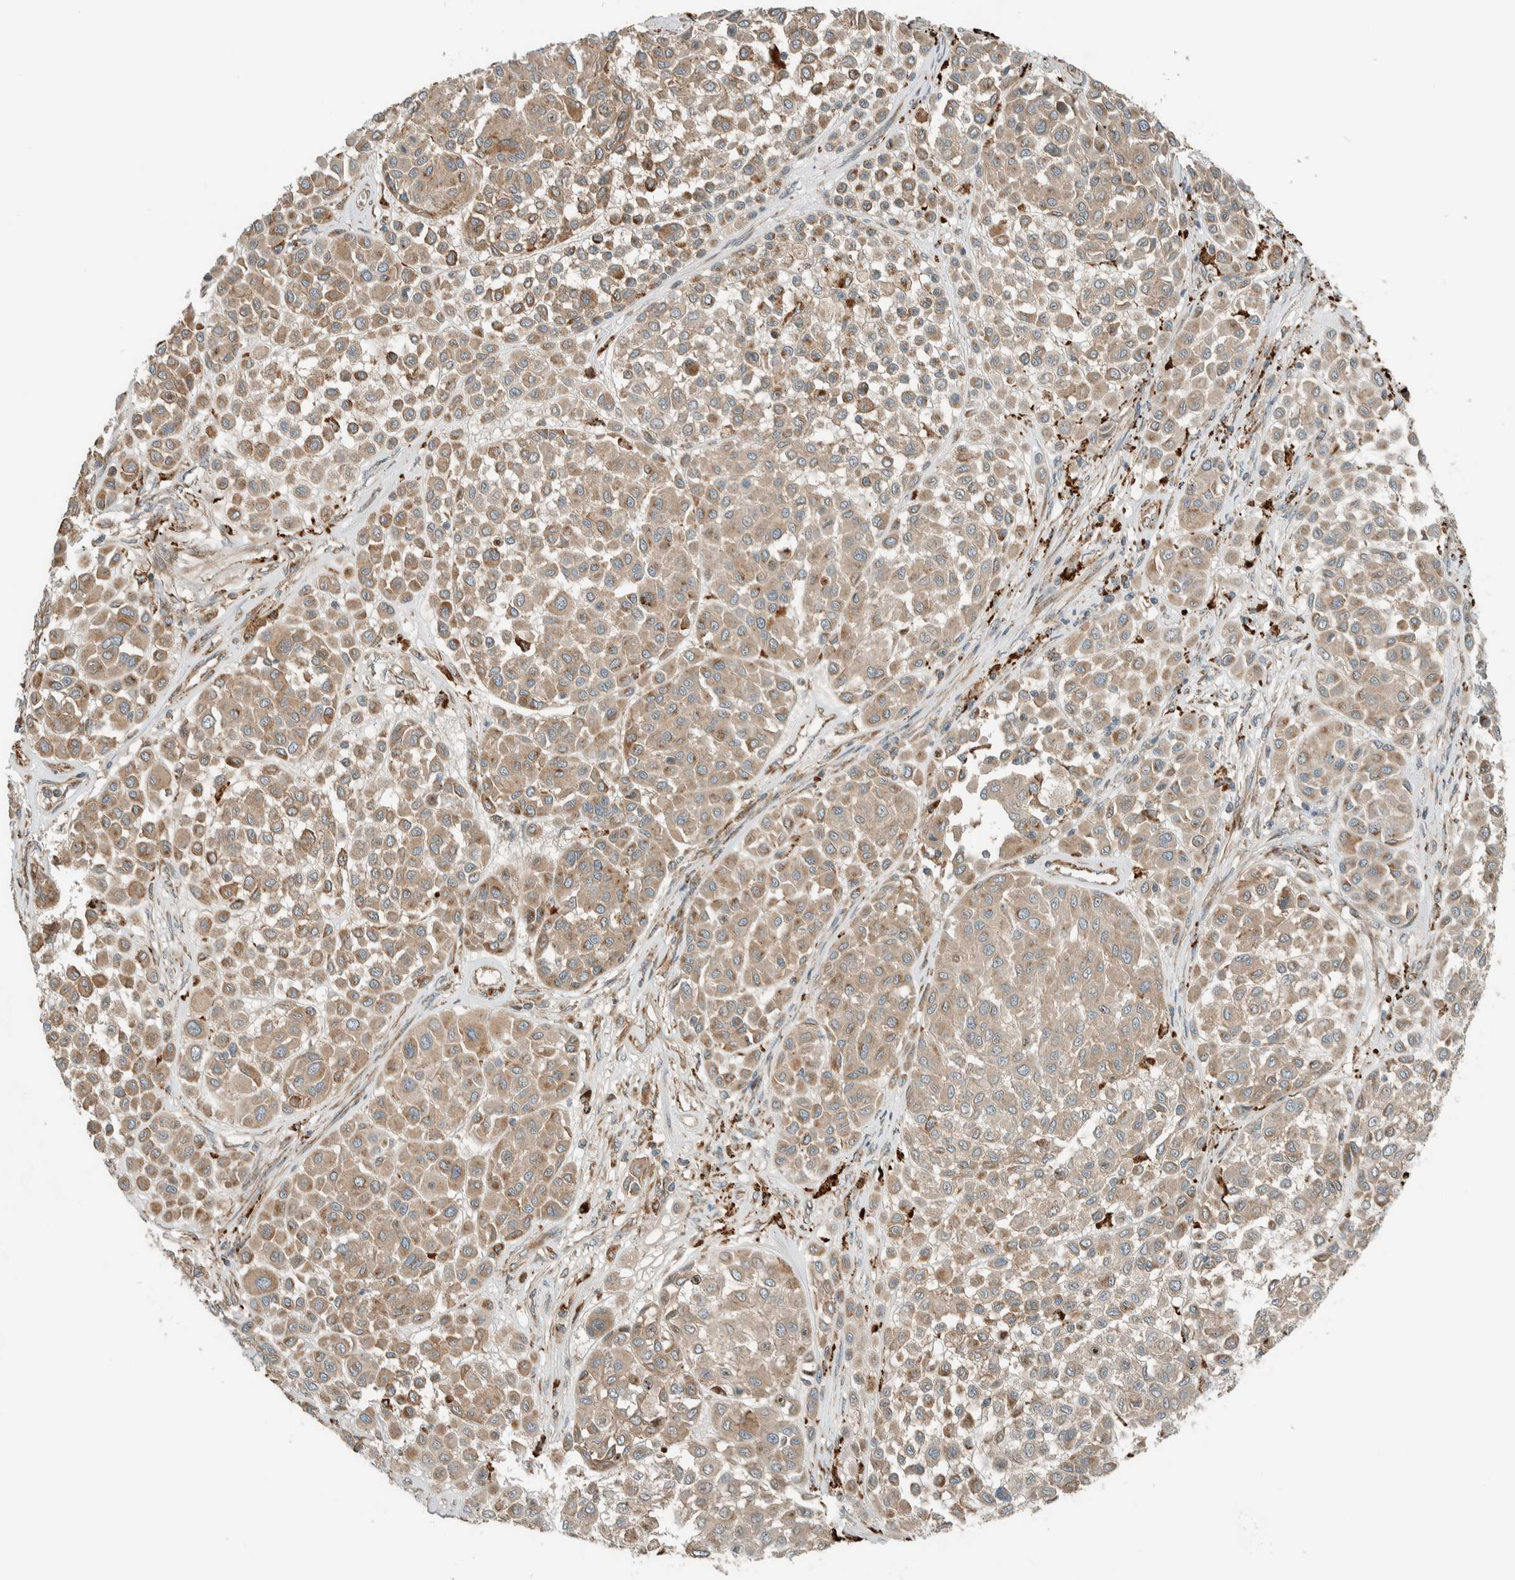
{"staining": {"intensity": "moderate", "quantity": ">75%", "location": "cytoplasmic/membranous"}, "tissue": "melanoma", "cell_type": "Tumor cells", "image_type": "cancer", "snomed": [{"axis": "morphology", "description": "Malignant melanoma, Metastatic site"}, {"axis": "topography", "description": "Soft tissue"}], "caption": "DAB immunohistochemical staining of human malignant melanoma (metastatic site) reveals moderate cytoplasmic/membranous protein positivity in approximately >75% of tumor cells.", "gene": "EXOC7", "patient": {"sex": "male", "age": 41}}